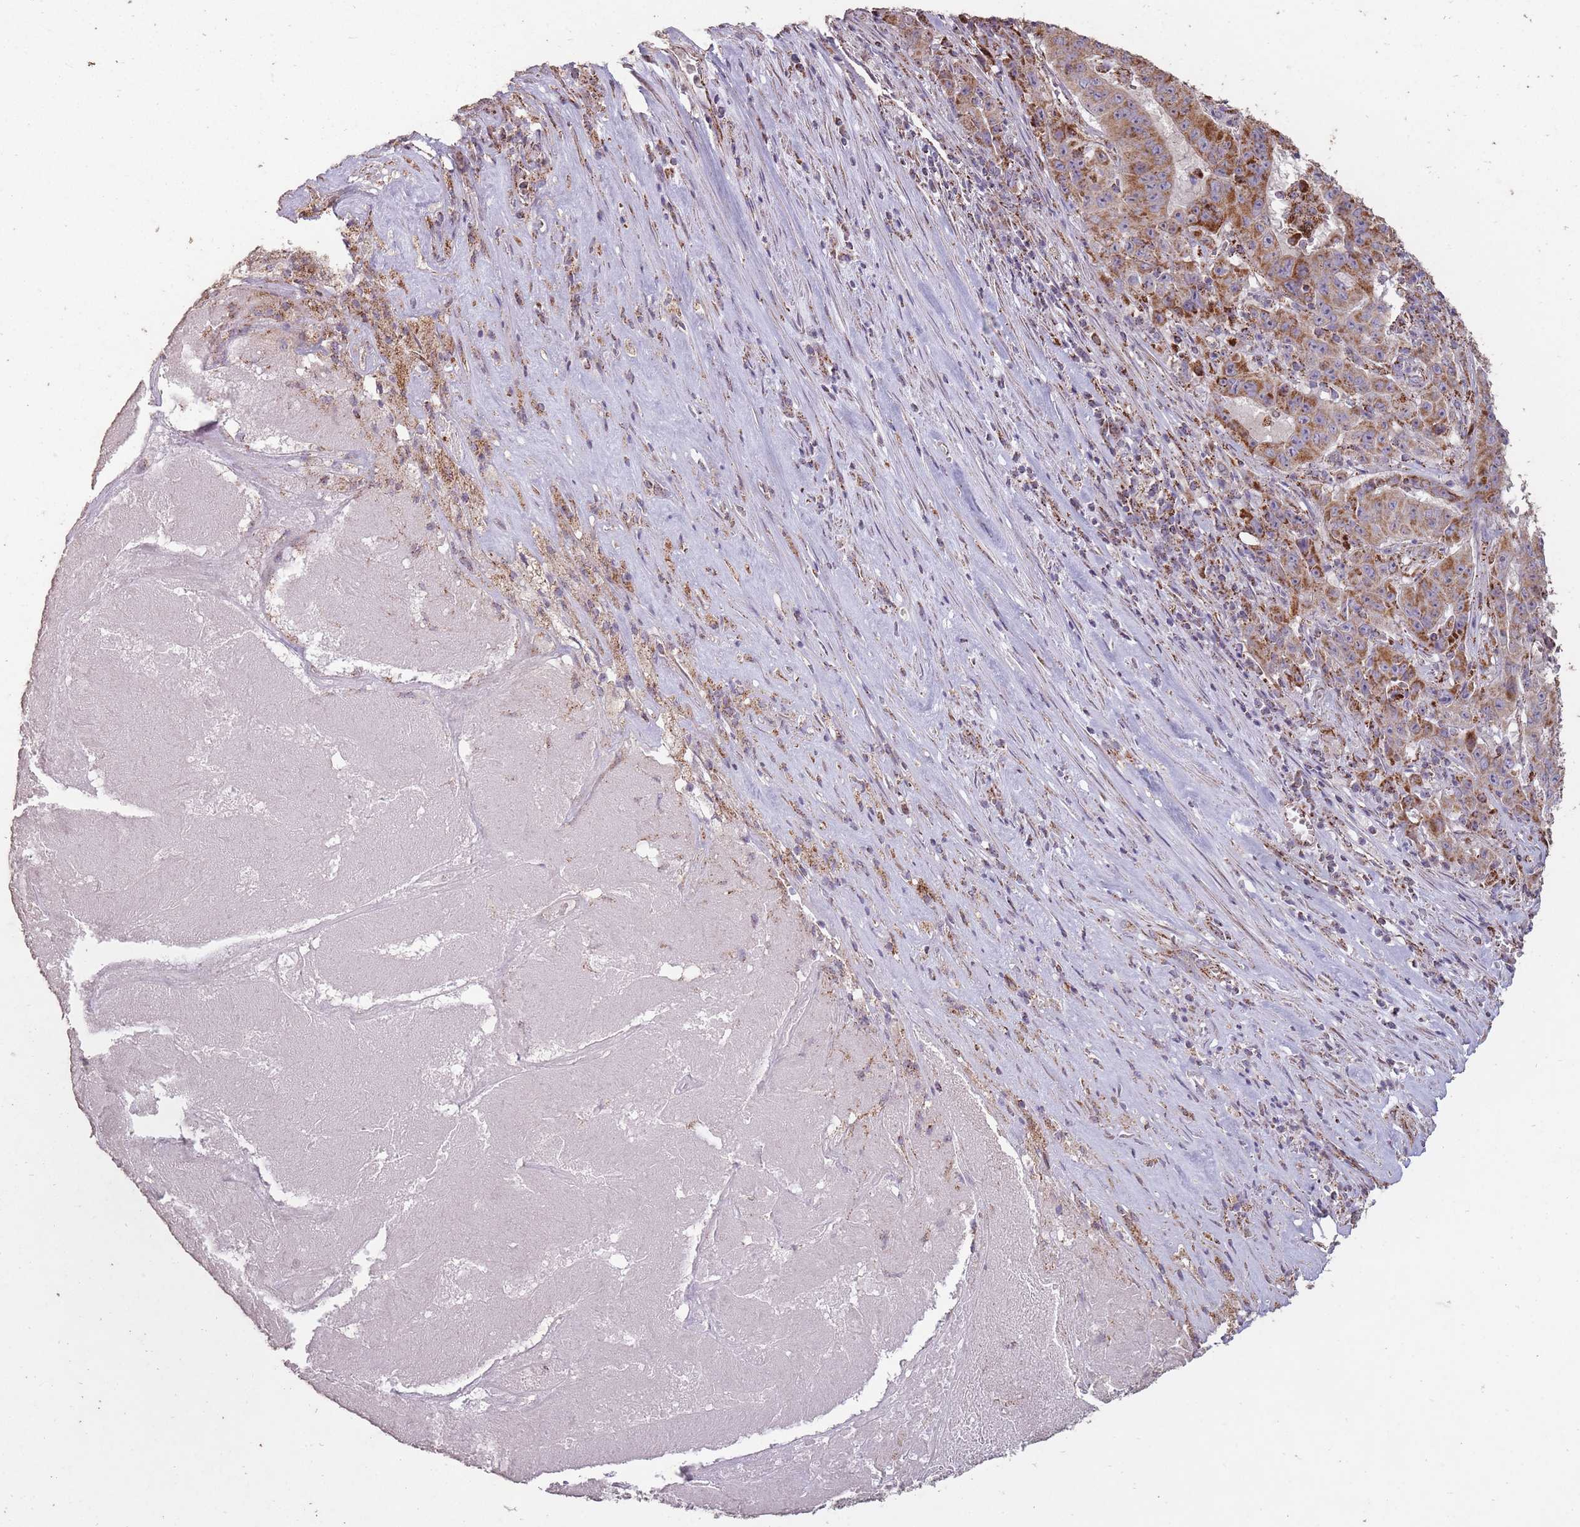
{"staining": {"intensity": "strong", "quantity": ">75%", "location": "cytoplasmic/membranous"}, "tissue": "pancreatic cancer", "cell_type": "Tumor cells", "image_type": "cancer", "snomed": [{"axis": "morphology", "description": "Adenocarcinoma, NOS"}, {"axis": "topography", "description": "Pancreas"}], "caption": "DAB immunohistochemical staining of human pancreatic adenocarcinoma exhibits strong cytoplasmic/membranous protein positivity in approximately >75% of tumor cells.", "gene": "CNOT8", "patient": {"sex": "male", "age": 63}}